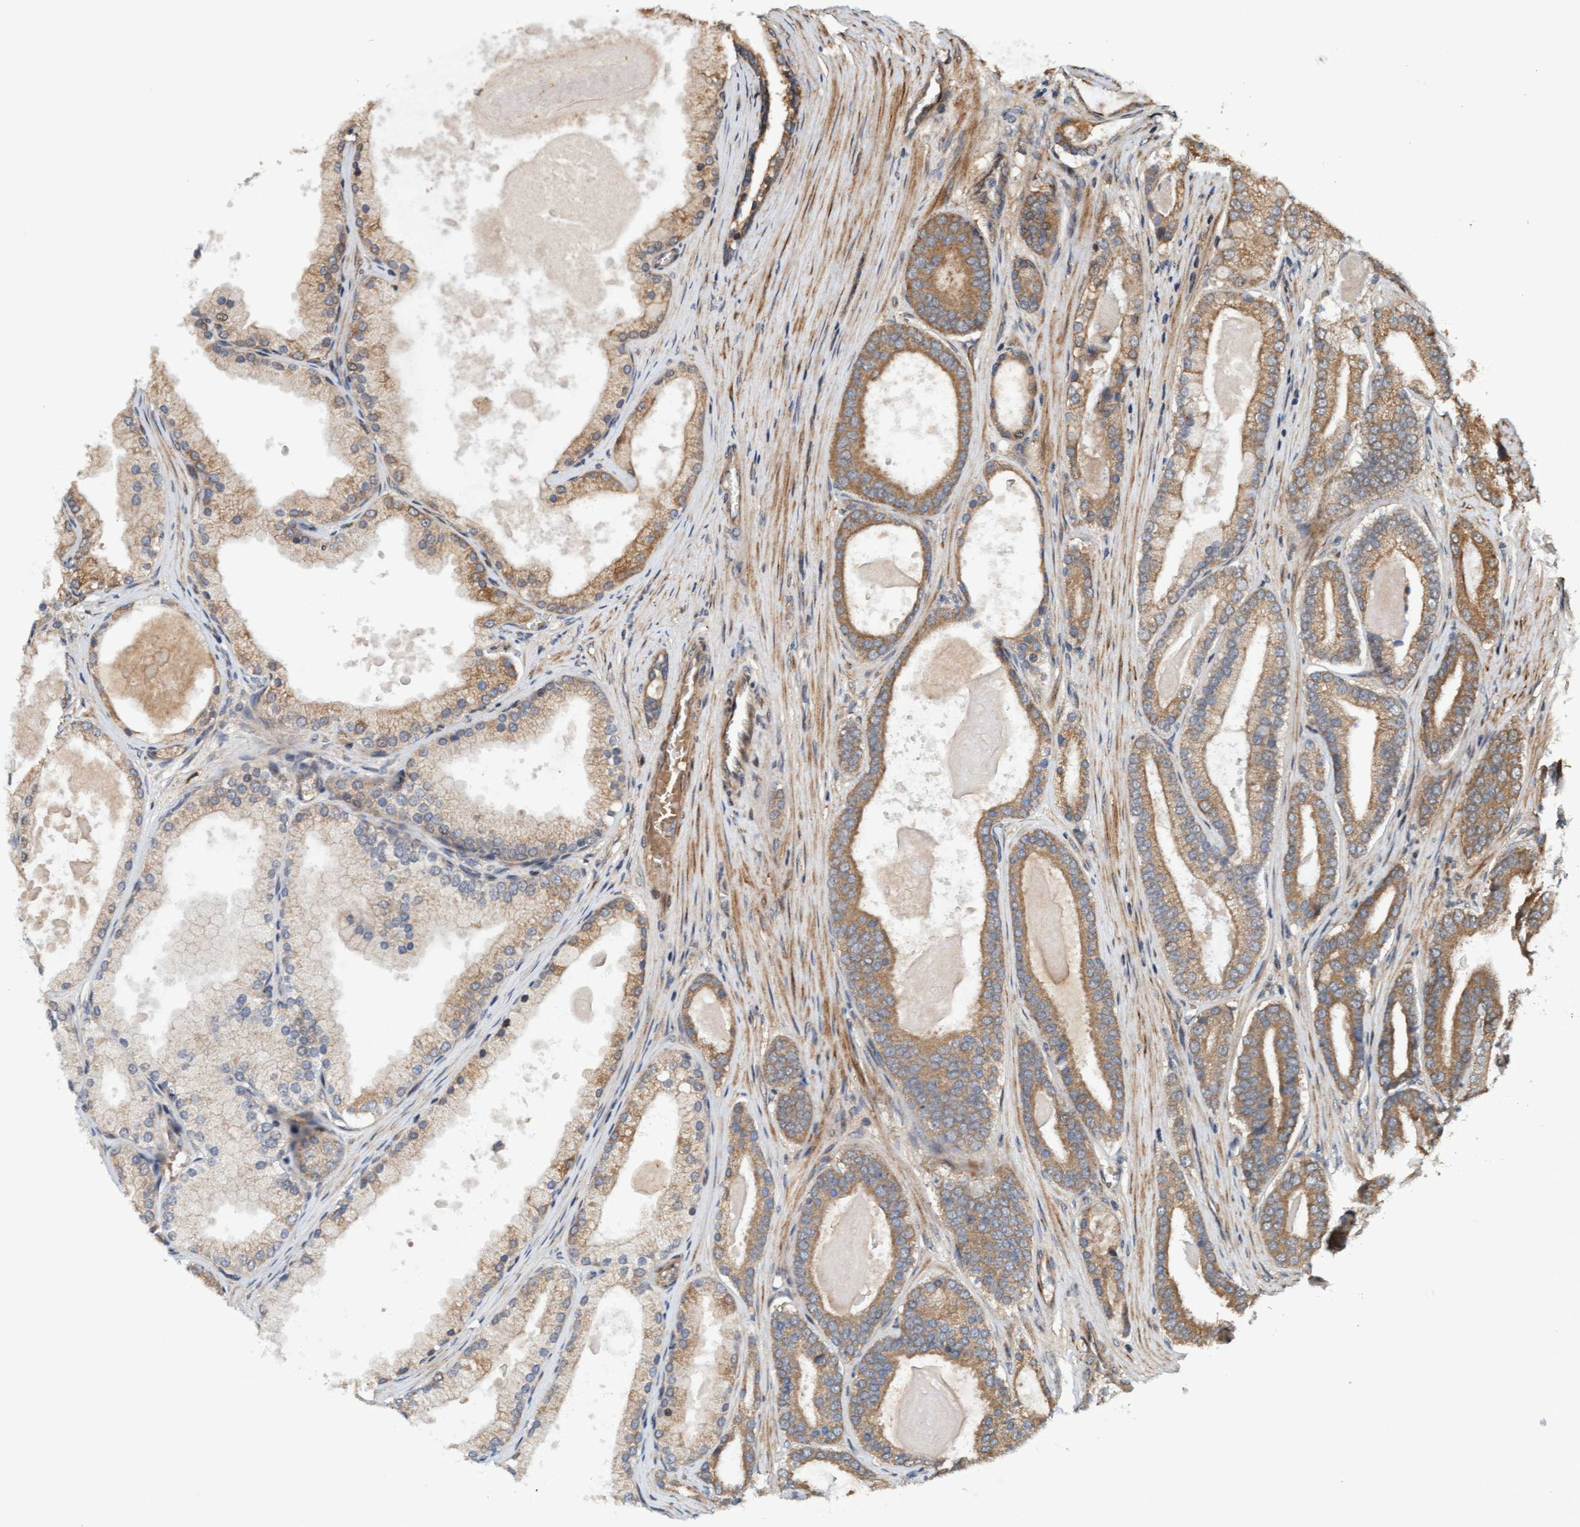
{"staining": {"intensity": "moderate", "quantity": ">75%", "location": "cytoplasmic/membranous"}, "tissue": "prostate cancer", "cell_type": "Tumor cells", "image_type": "cancer", "snomed": [{"axis": "morphology", "description": "Adenocarcinoma, High grade"}, {"axis": "topography", "description": "Prostate"}], "caption": "Immunohistochemistry of adenocarcinoma (high-grade) (prostate) shows medium levels of moderate cytoplasmic/membranous staining in about >75% of tumor cells. Using DAB (3,3'-diaminobenzidine) (brown) and hematoxylin (blue) stains, captured at high magnification using brightfield microscopy.", "gene": "MLXIP", "patient": {"sex": "male", "age": 60}}